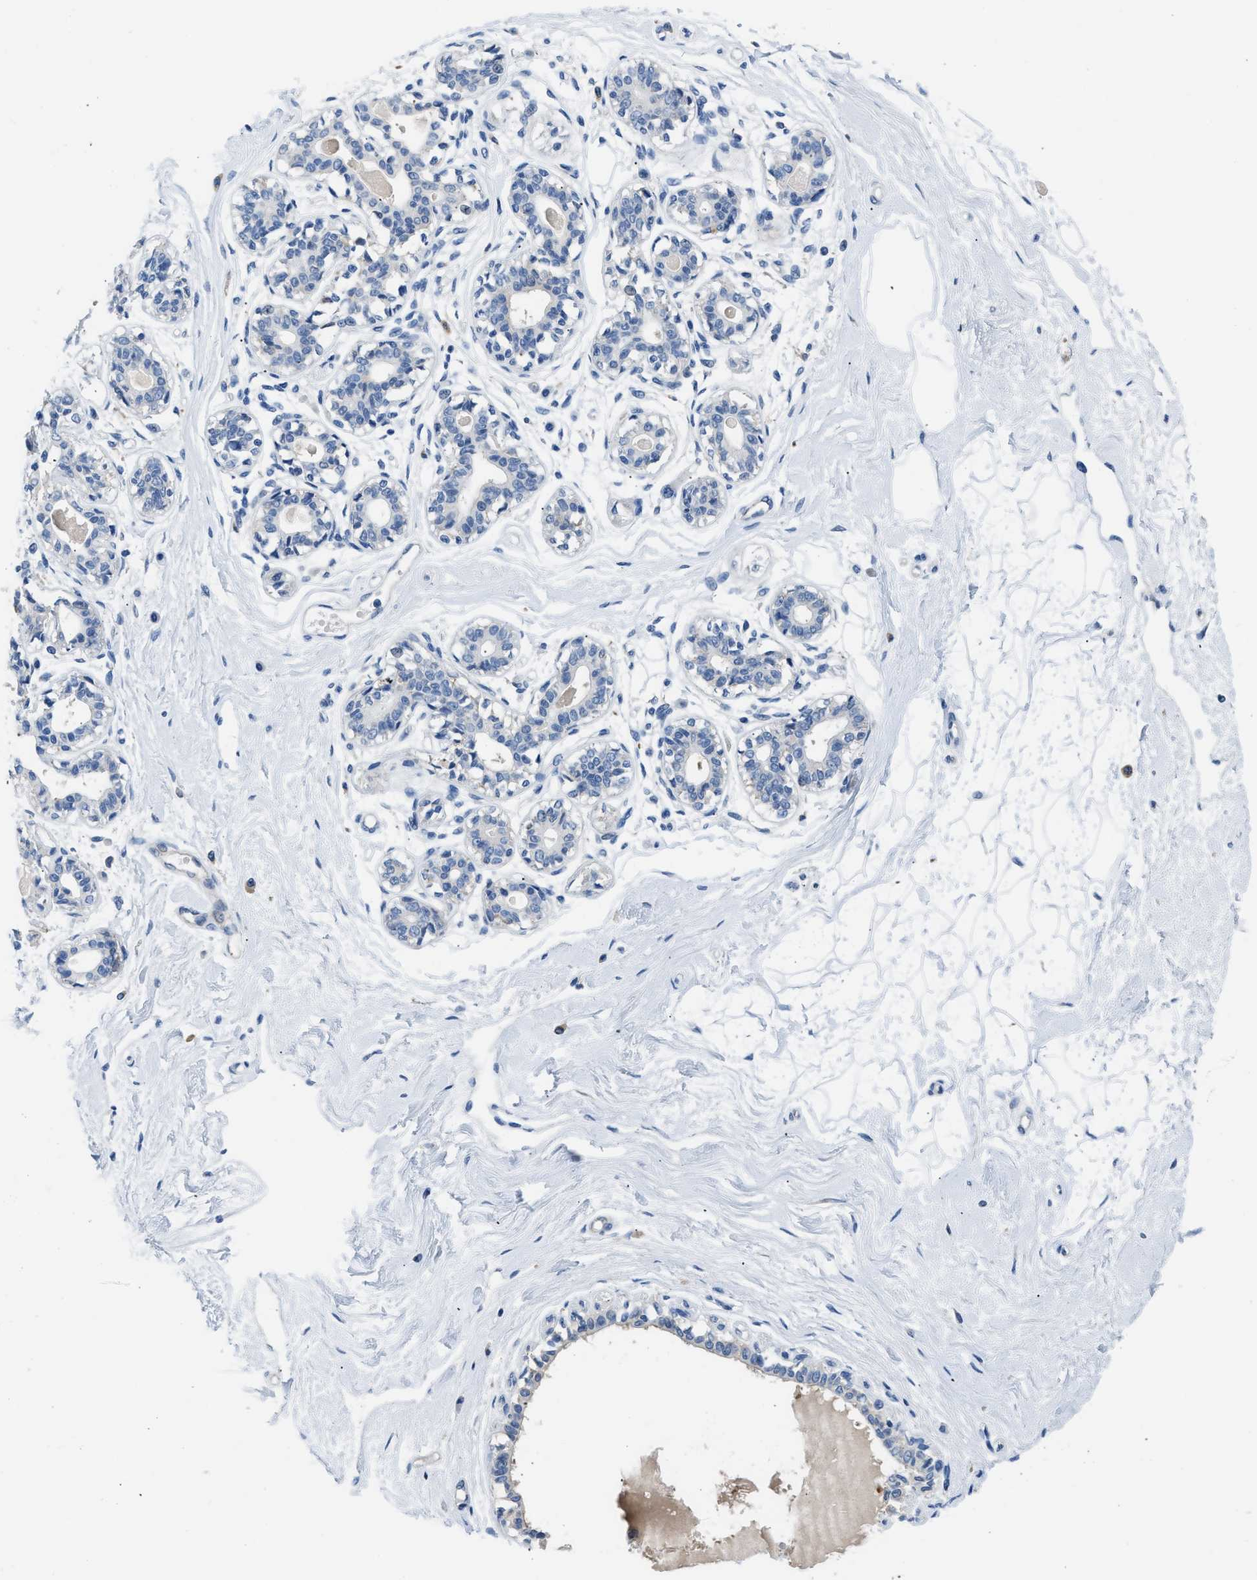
{"staining": {"intensity": "negative", "quantity": "none", "location": "none"}, "tissue": "breast", "cell_type": "Adipocytes", "image_type": "normal", "snomed": [{"axis": "morphology", "description": "Normal tissue, NOS"}, {"axis": "topography", "description": "Breast"}], "caption": "Micrograph shows no protein positivity in adipocytes of unremarkable breast. (DAB (3,3'-diaminobenzidine) immunohistochemistry with hematoxylin counter stain).", "gene": "PKM", "patient": {"sex": "female", "age": 45}}